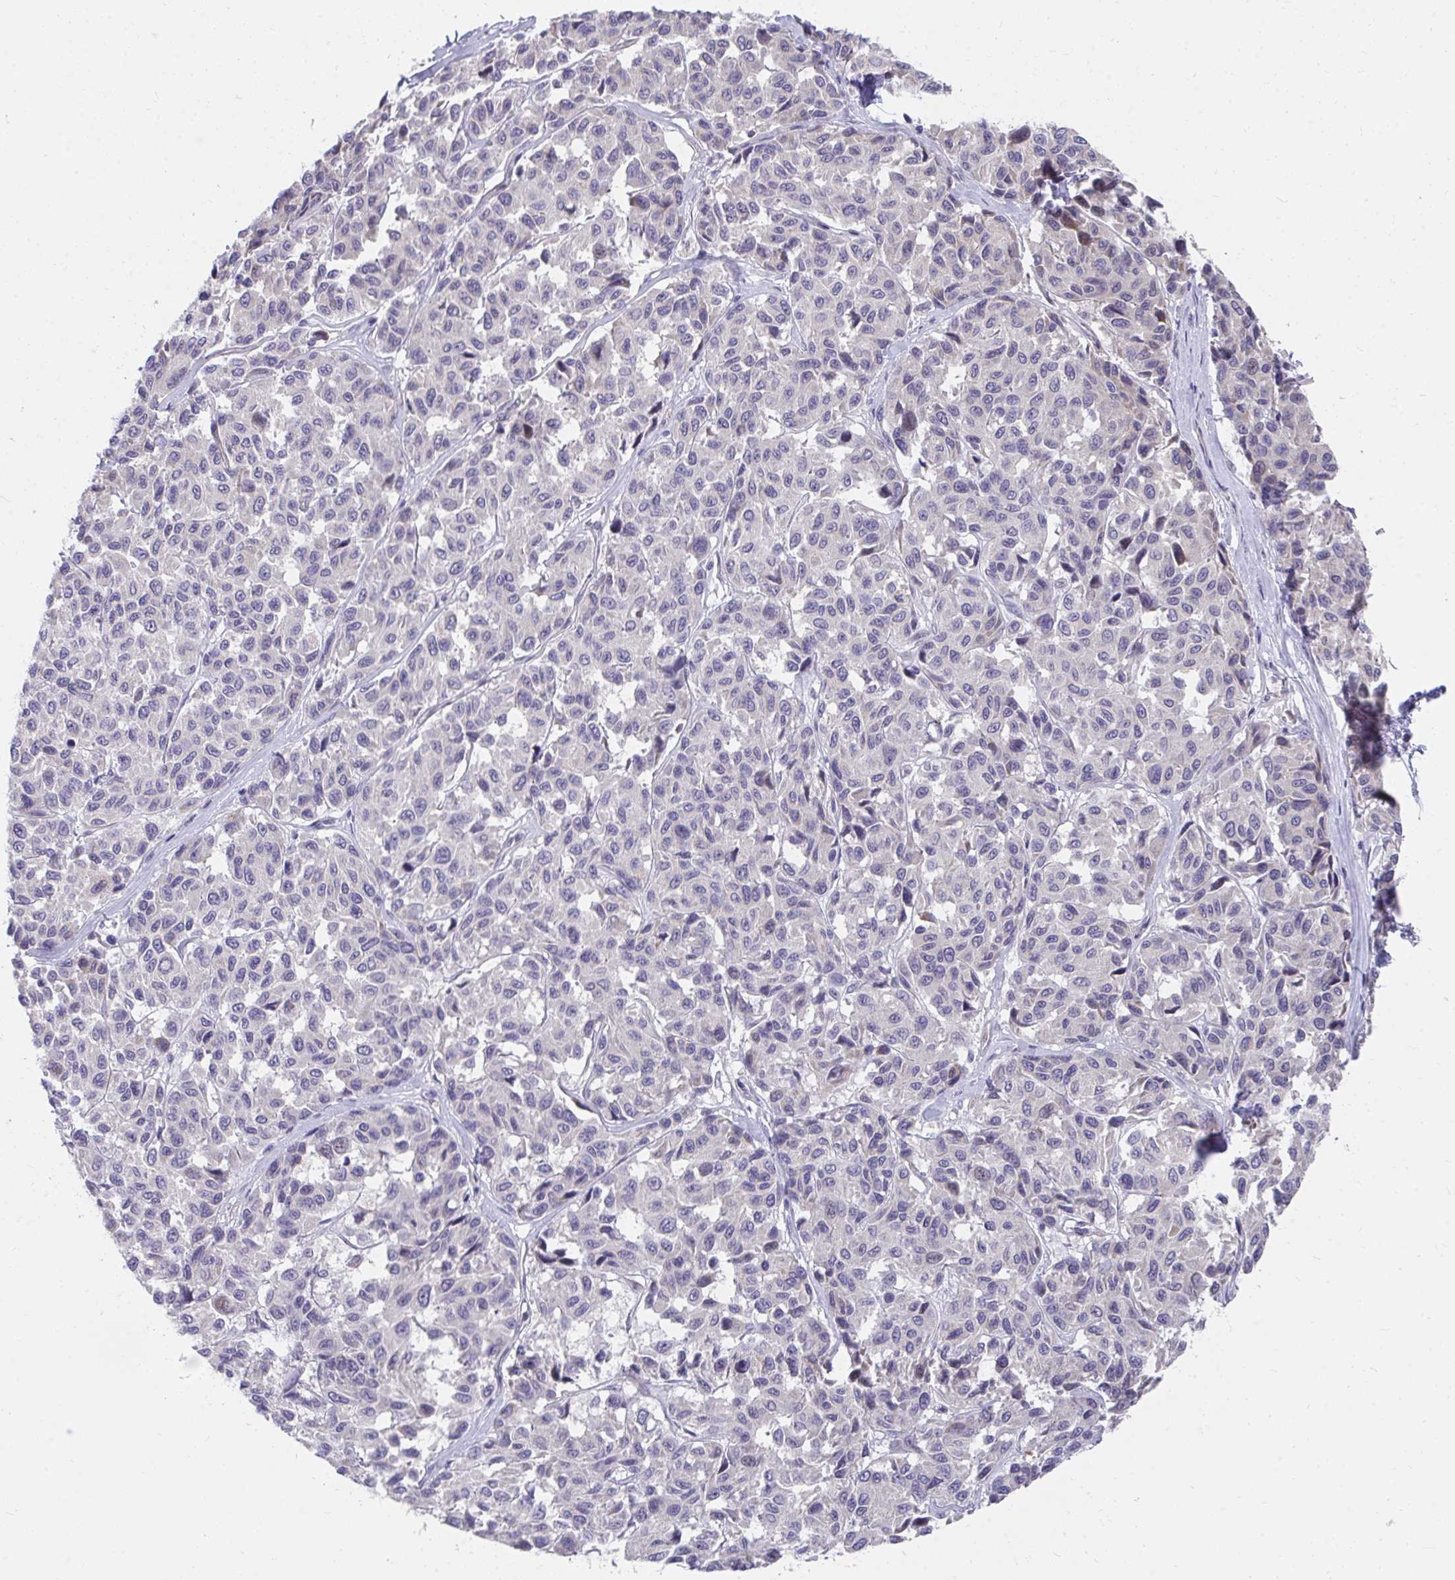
{"staining": {"intensity": "negative", "quantity": "none", "location": "none"}, "tissue": "melanoma", "cell_type": "Tumor cells", "image_type": "cancer", "snomed": [{"axis": "morphology", "description": "Malignant melanoma, NOS"}, {"axis": "topography", "description": "Skin"}], "caption": "This is an IHC histopathology image of human melanoma. There is no positivity in tumor cells.", "gene": "SLAMF7", "patient": {"sex": "female", "age": 66}}